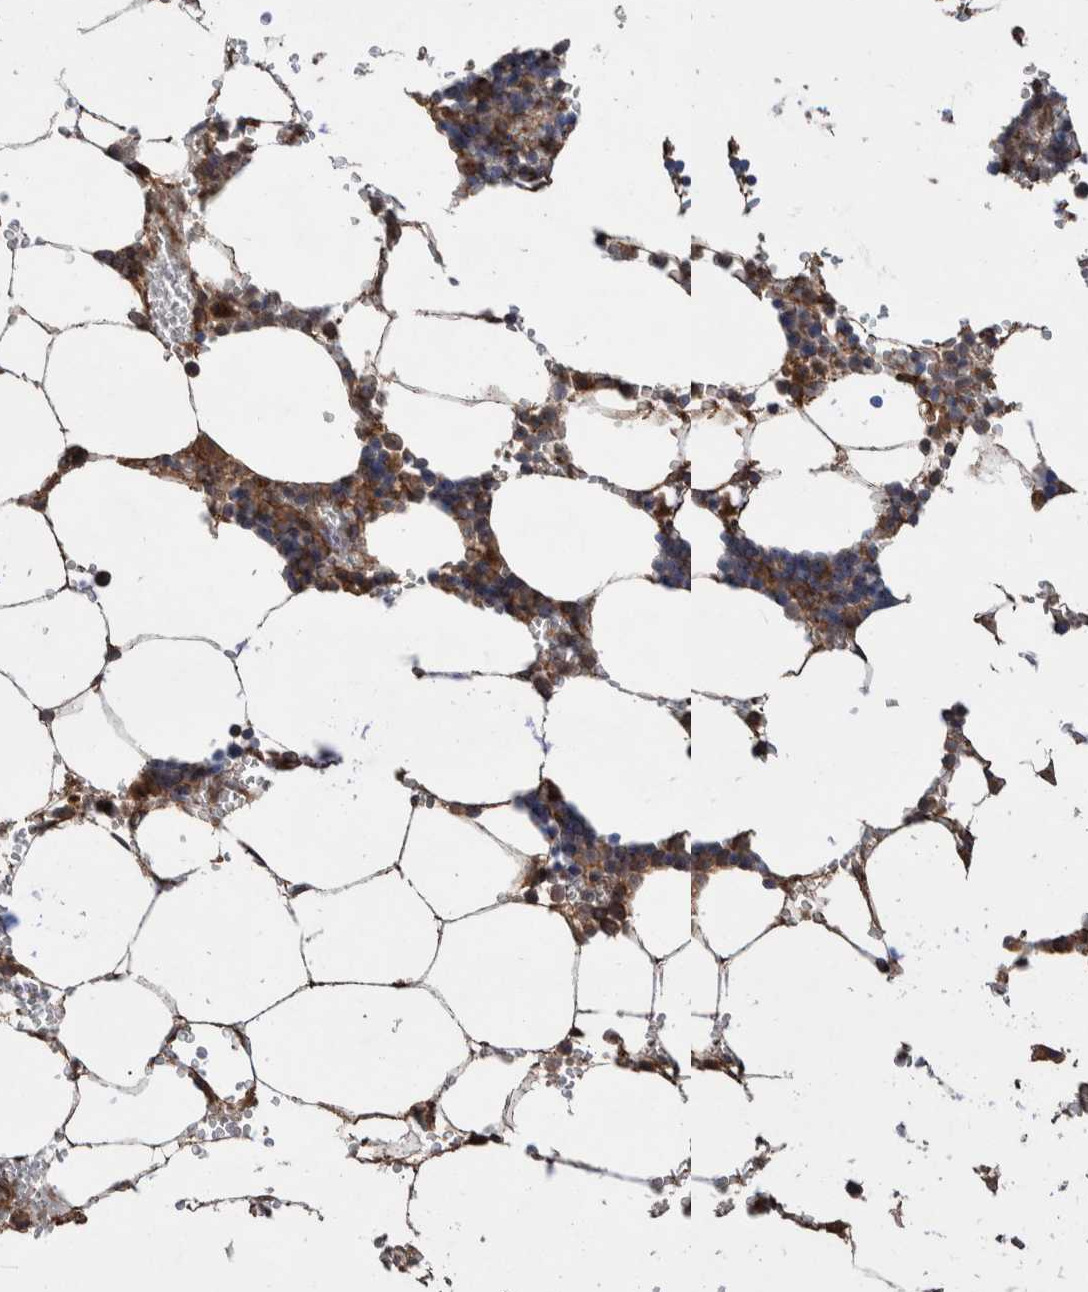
{"staining": {"intensity": "moderate", "quantity": ">75%", "location": "cytoplasmic/membranous"}, "tissue": "bone marrow", "cell_type": "Hematopoietic cells", "image_type": "normal", "snomed": [{"axis": "morphology", "description": "Normal tissue, NOS"}, {"axis": "topography", "description": "Bone marrow"}], "caption": "This is an image of immunohistochemistry staining of benign bone marrow, which shows moderate staining in the cytoplasmic/membranous of hematopoietic cells.", "gene": "PIK3R6", "patient": {"sex": "male", "age": 70}}